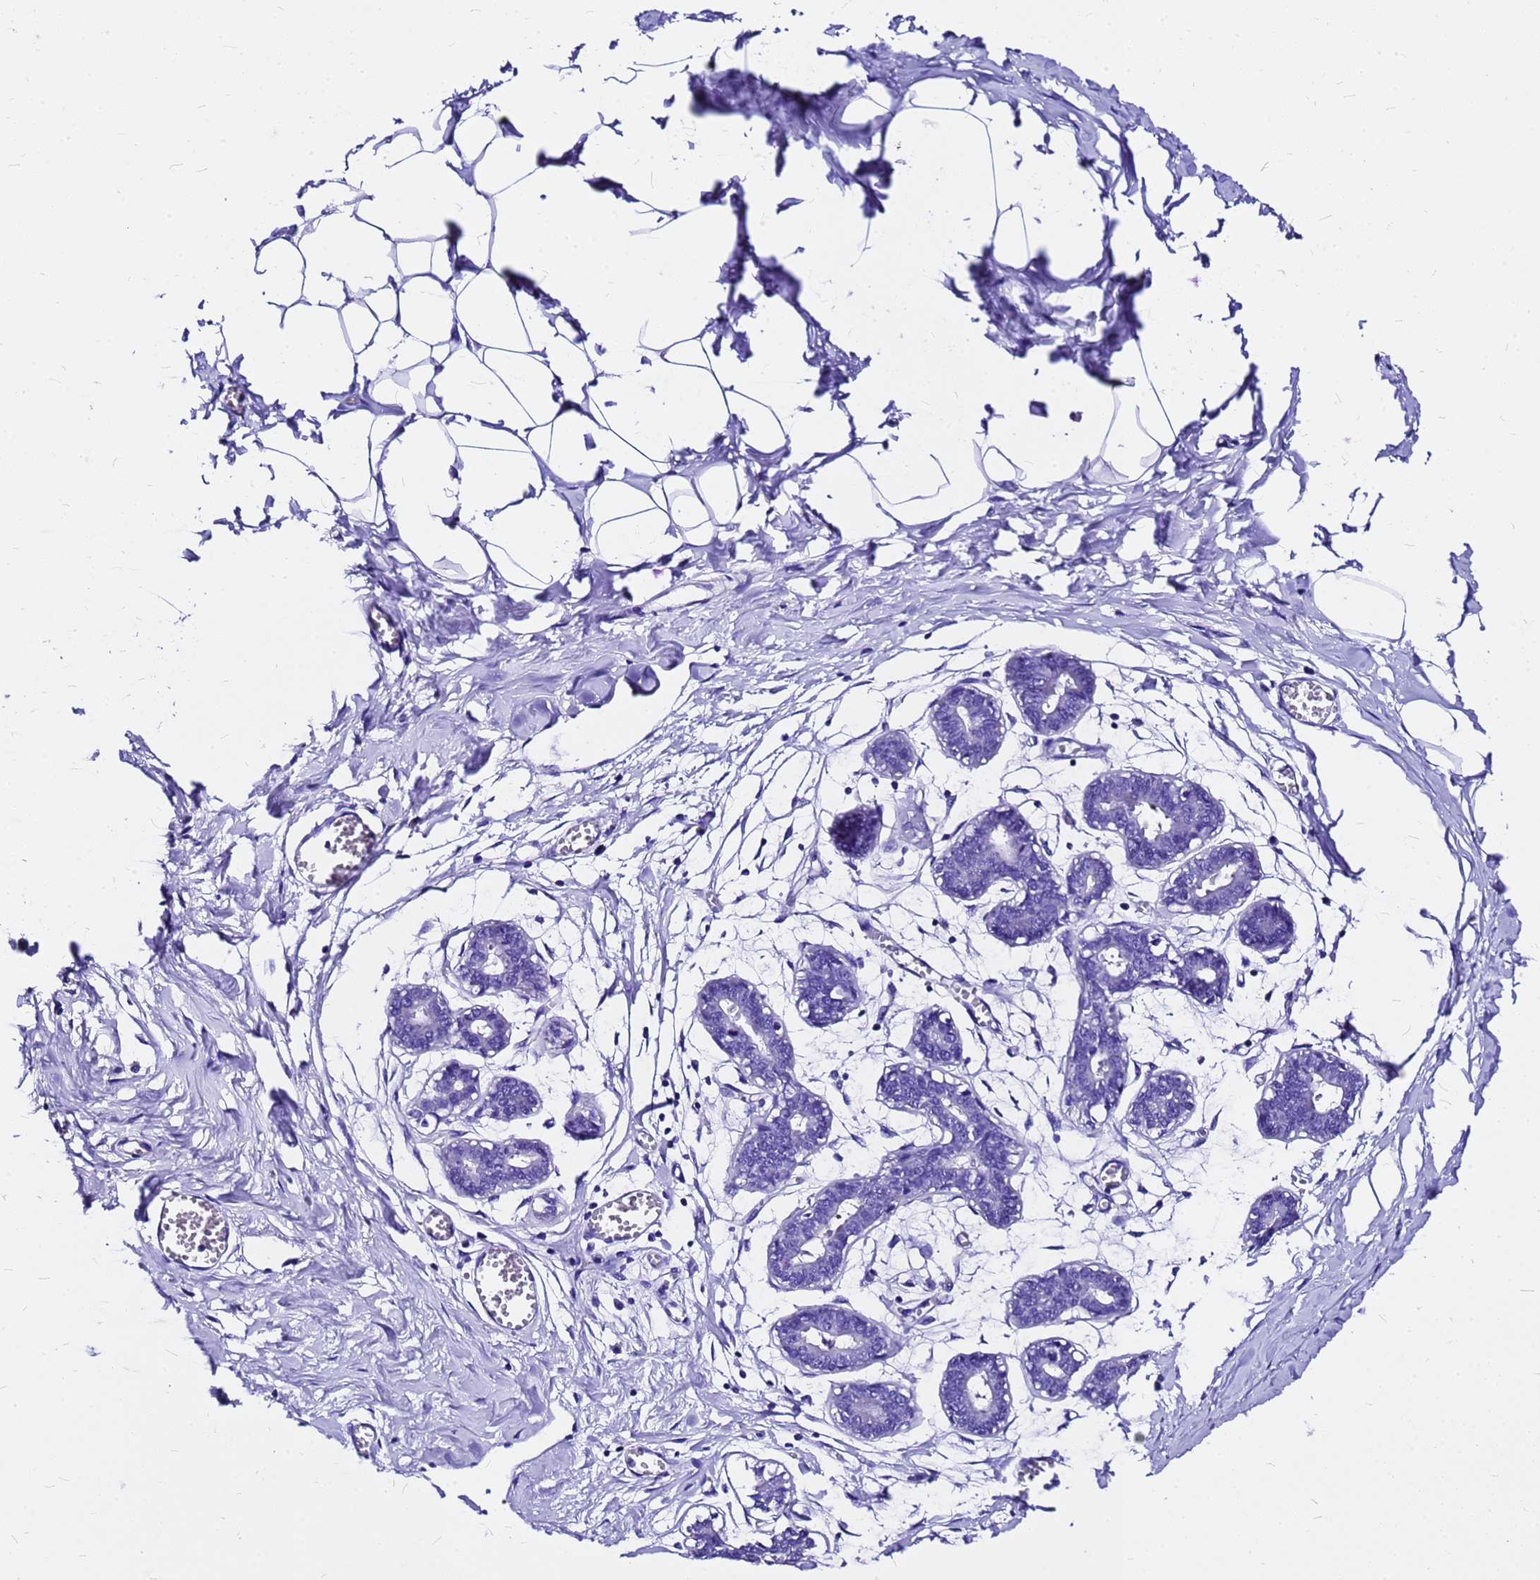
{"staining": {"intensity": "negative", "quantity": "none", "location": "none"}, "tissue": "breast", "cell_type": "Adipocytes", "image_type": "normal", "snomed": [{"axis": "morphology", "description": "Normal tissue, NOS"}, {"axis": "topography", "description": "Breast"}], "caption": "Immunohistochemistry image of normal breast: breast stained with DAB reveals no significant protein staining in adipocytes. The staining was performed using DAB (3,3'-diaminobenzidine) to visualize the protein expression in brown, while the nuclei were stained in blue with hematoxylin (Magnification: 20x).", "gene": "HERC4", "patient": {"sex": "female", "age": 27}}